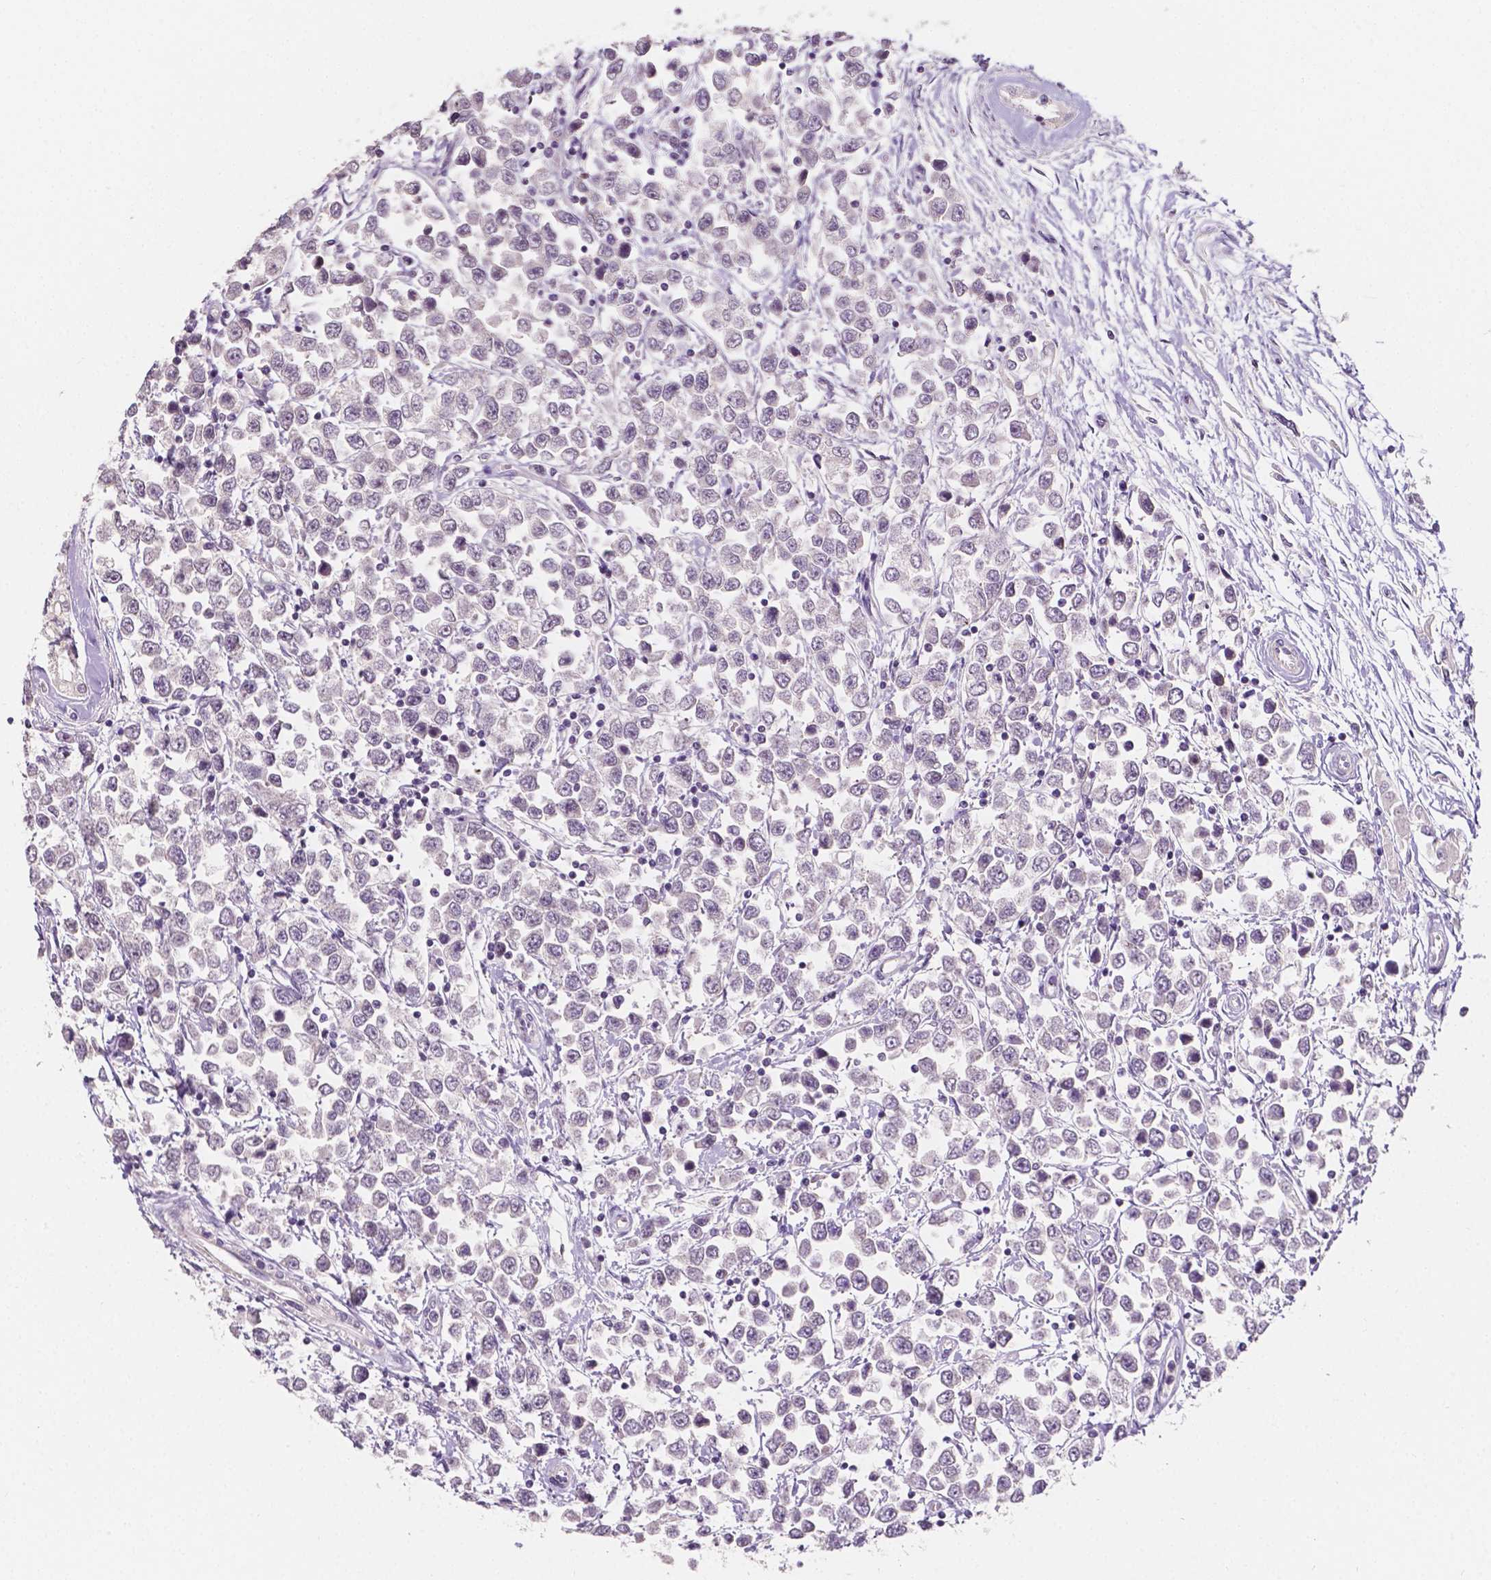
{"staining": {"intensity": "negative", "quantity": "none", "location": "none"}, "tissue": "testis cancer", "cell_type": "Tumor cells", "image_type": "cancer", "snomed": [{"axis": "morphology", "description": "Seminoma, NOS"}, {"axis": "topography", "description": "Testis"}], "caption": "This is a histopathology image of immunohistochemistry staining of seminoma (testis), which shows no expression in tumor cells.", "gene": "TAL1", "patient": {"sex": "male", "age": 34}}